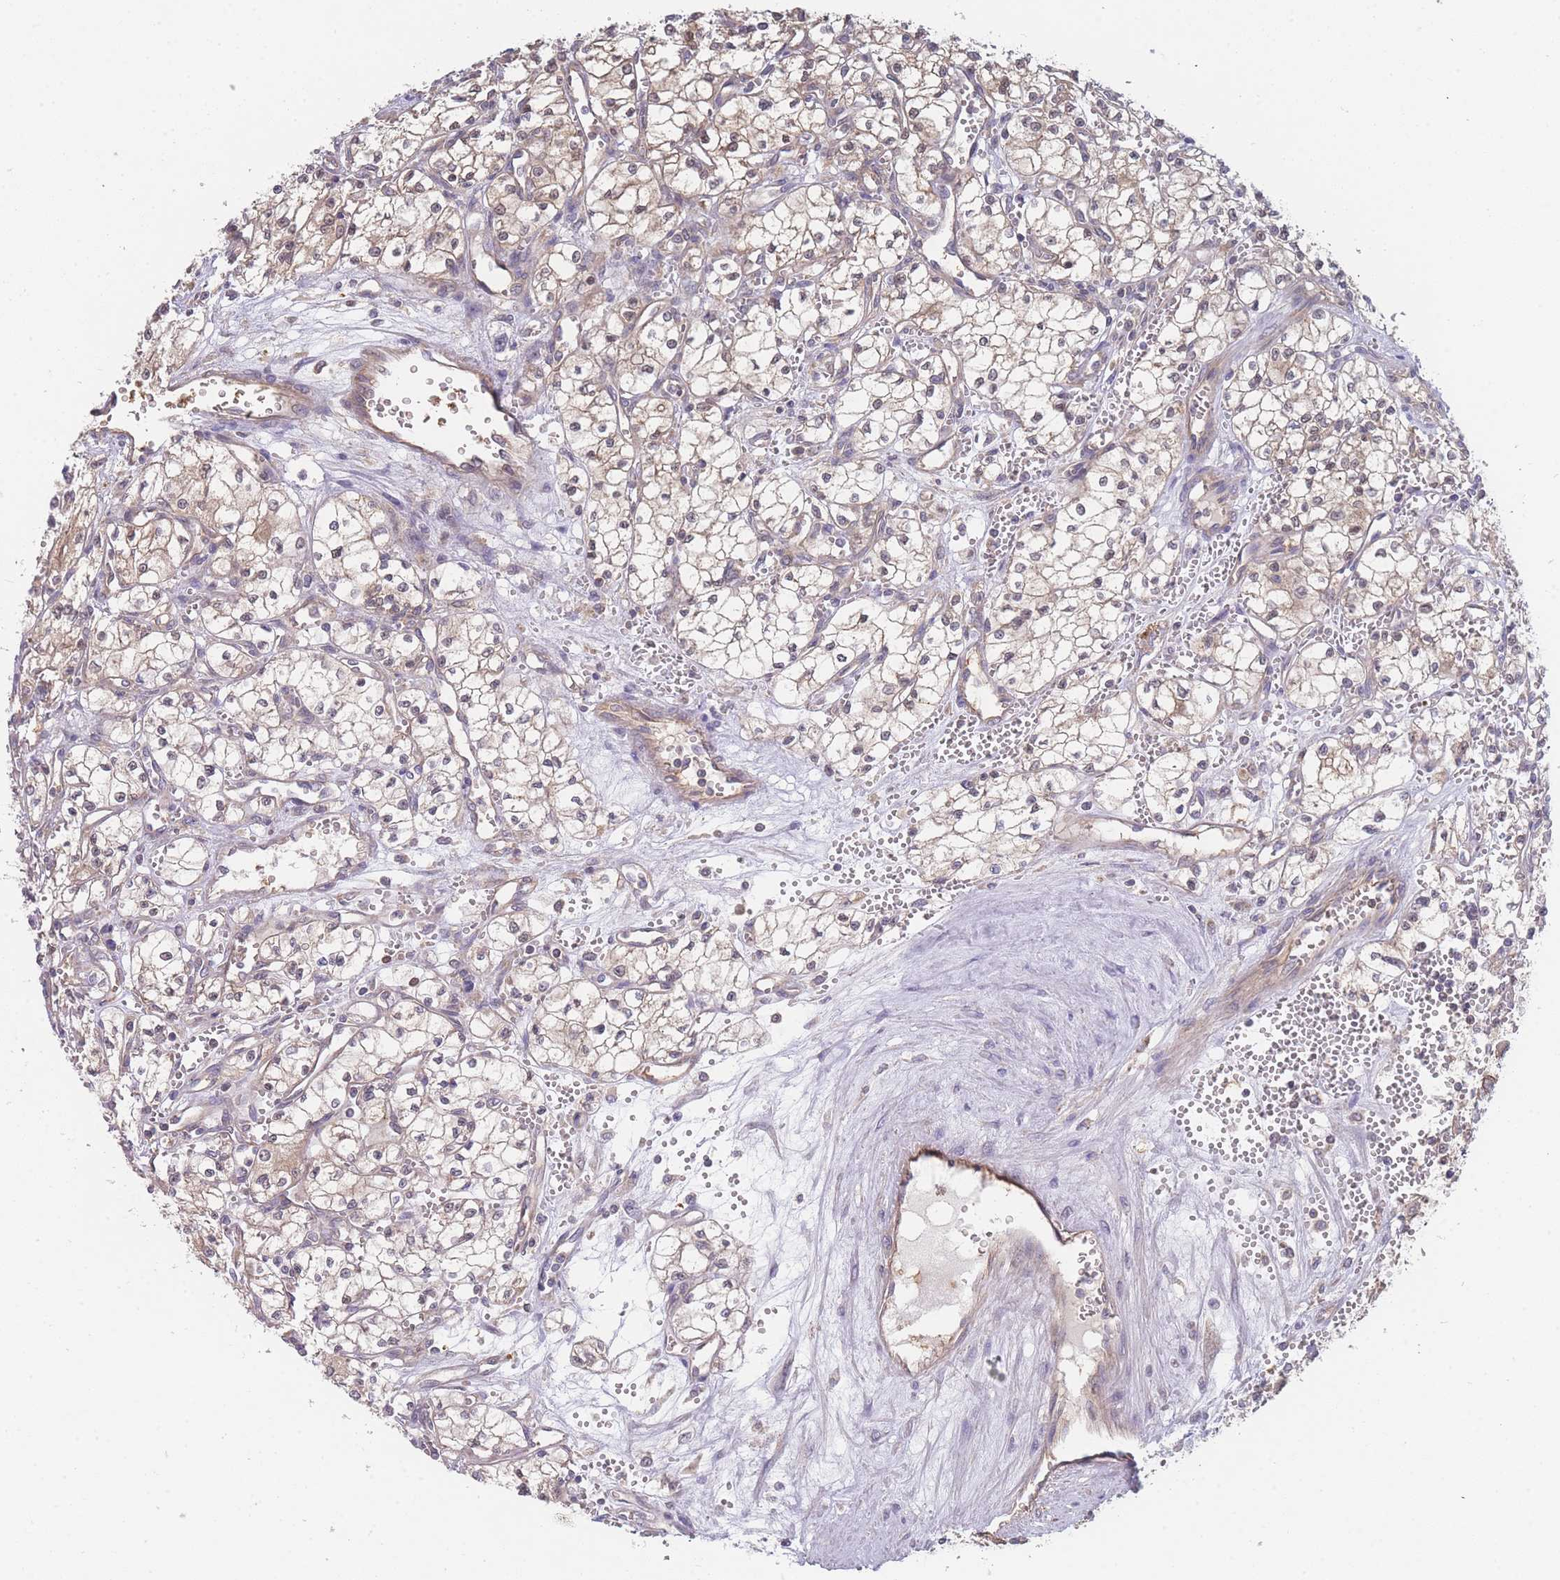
{"staining": {"intensity": "weak", "quantity": ">75%", "location": "cytoplasmic/membranous"}, "tissue": "renal cancer", "cell_type": "Tumor cells", "image_type": "cancer", "snomed": [{"axis": "morphology", "description": "Adenocarcinoma, NOS"}, {"axis": "topography", "description": "Kidney"}], "caption": "Adenocarcinoma (renal) stained with IHC demonstrates weak cytoplasmic/membranous expression in about >75% of tumor cells. The protein is shown in brown color, while the nuclei are stained blue.", "gene": "MRPS18B", "patient": {"sex": "male", "age": 59}}